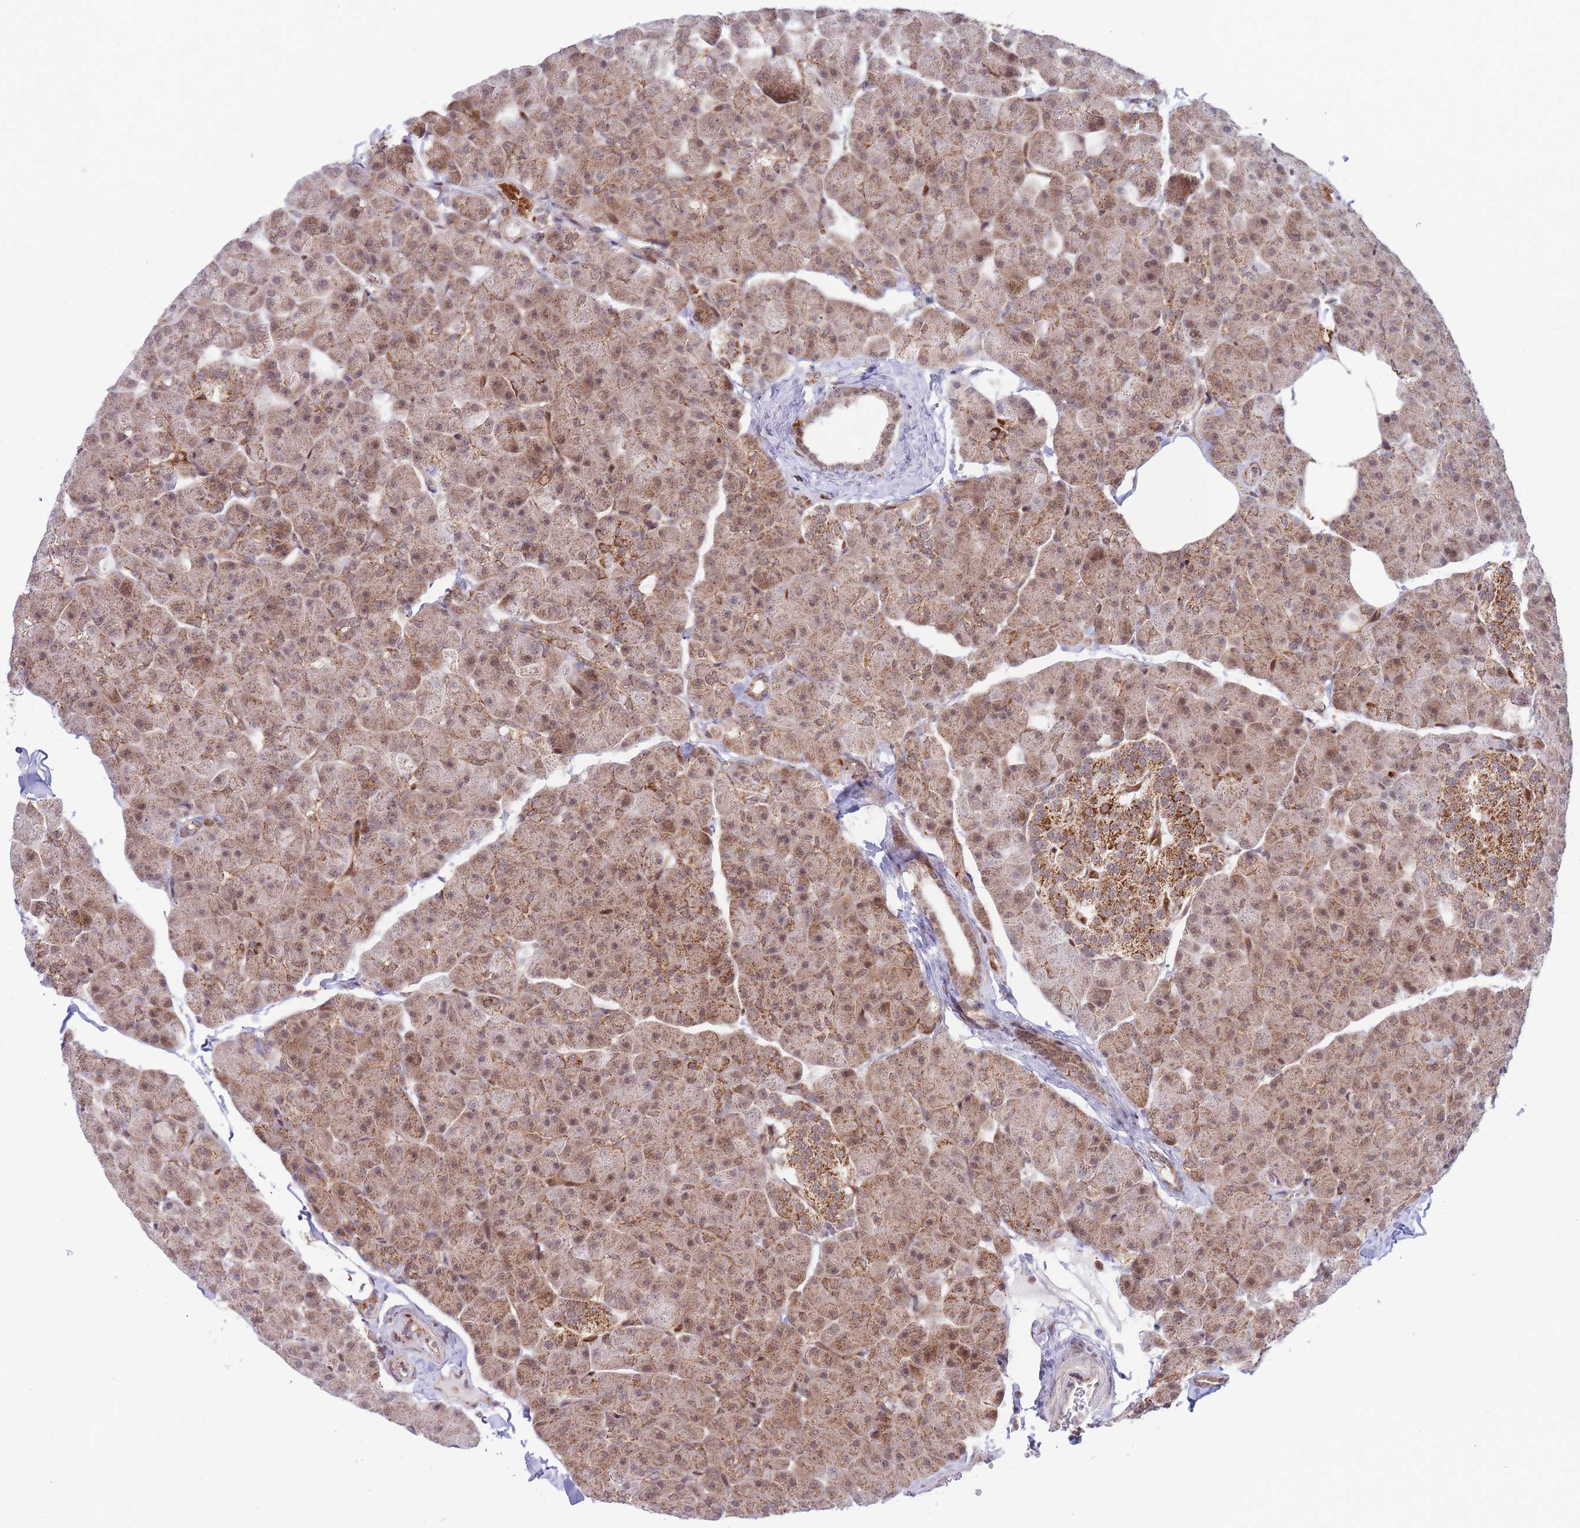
{"staining": {"intensity": "moderate", "quantity": ">75%", "location": "cytoplasmic/membranous,nuclear"}, "tissue": "pancreas", "cell_type": "Exocrine glandular cells", "image_type": "normal", "snomed": [{"axis": "morphology", "description": "Normal tissue, NOS"}, {"axis": "topography", "description": "Pancreas"}], "caption": "A histopathology image showing moderate cytoplasmic/membranous,nuclear staining in approximately >75% of exocrine glandular cells in unremarkable pancreas, as visualized by brown immunohistochemical staining.", "gene": "BOD1L1", "patient": {"sex": "male", "age": 35}}